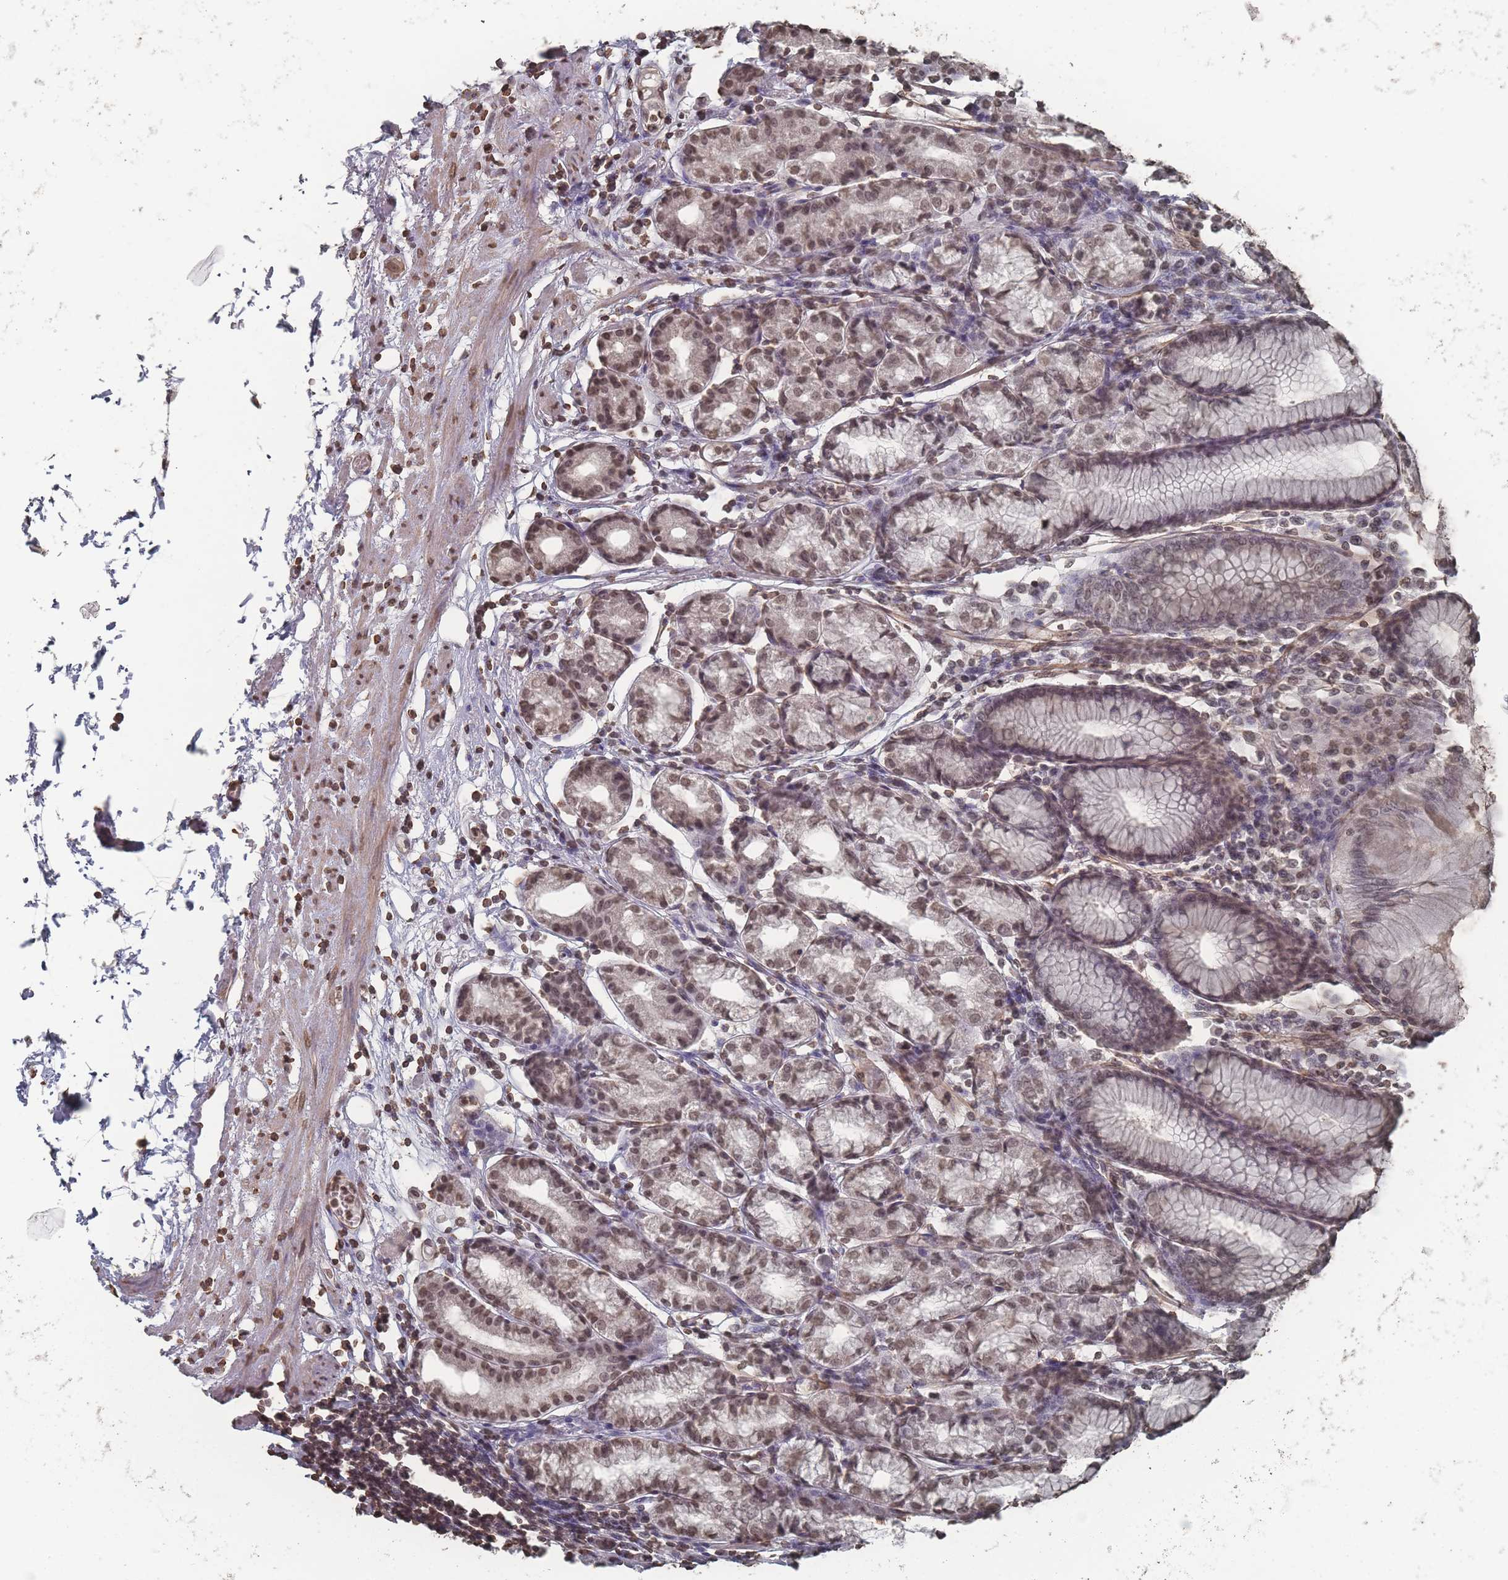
{"staining": {"intensity": "weak", "quantity": "25%-75%", "location": "nuclear"}, "tissue": "stomach", "cell_type": "Glandular cells", "image_type": "normal", "snomed": [{"axis": "morphology", "description": "Normal tissue, NOS"}, {"axis": "topography", "description": "Stomach"}], "caption": "Protein expression analysis of unremarkable human stomach reveals weak nuclear positivity in approximately 25%-75% of glandular cells. The staining is performed using DAB (3,3'-diaminobenzidine) brown chromogen to label protein expression. The nuclei are counter-stained blue using hematoxylin.", "gene": "PLEKHG5", "patient": {"sex": "female", "age": 57}}